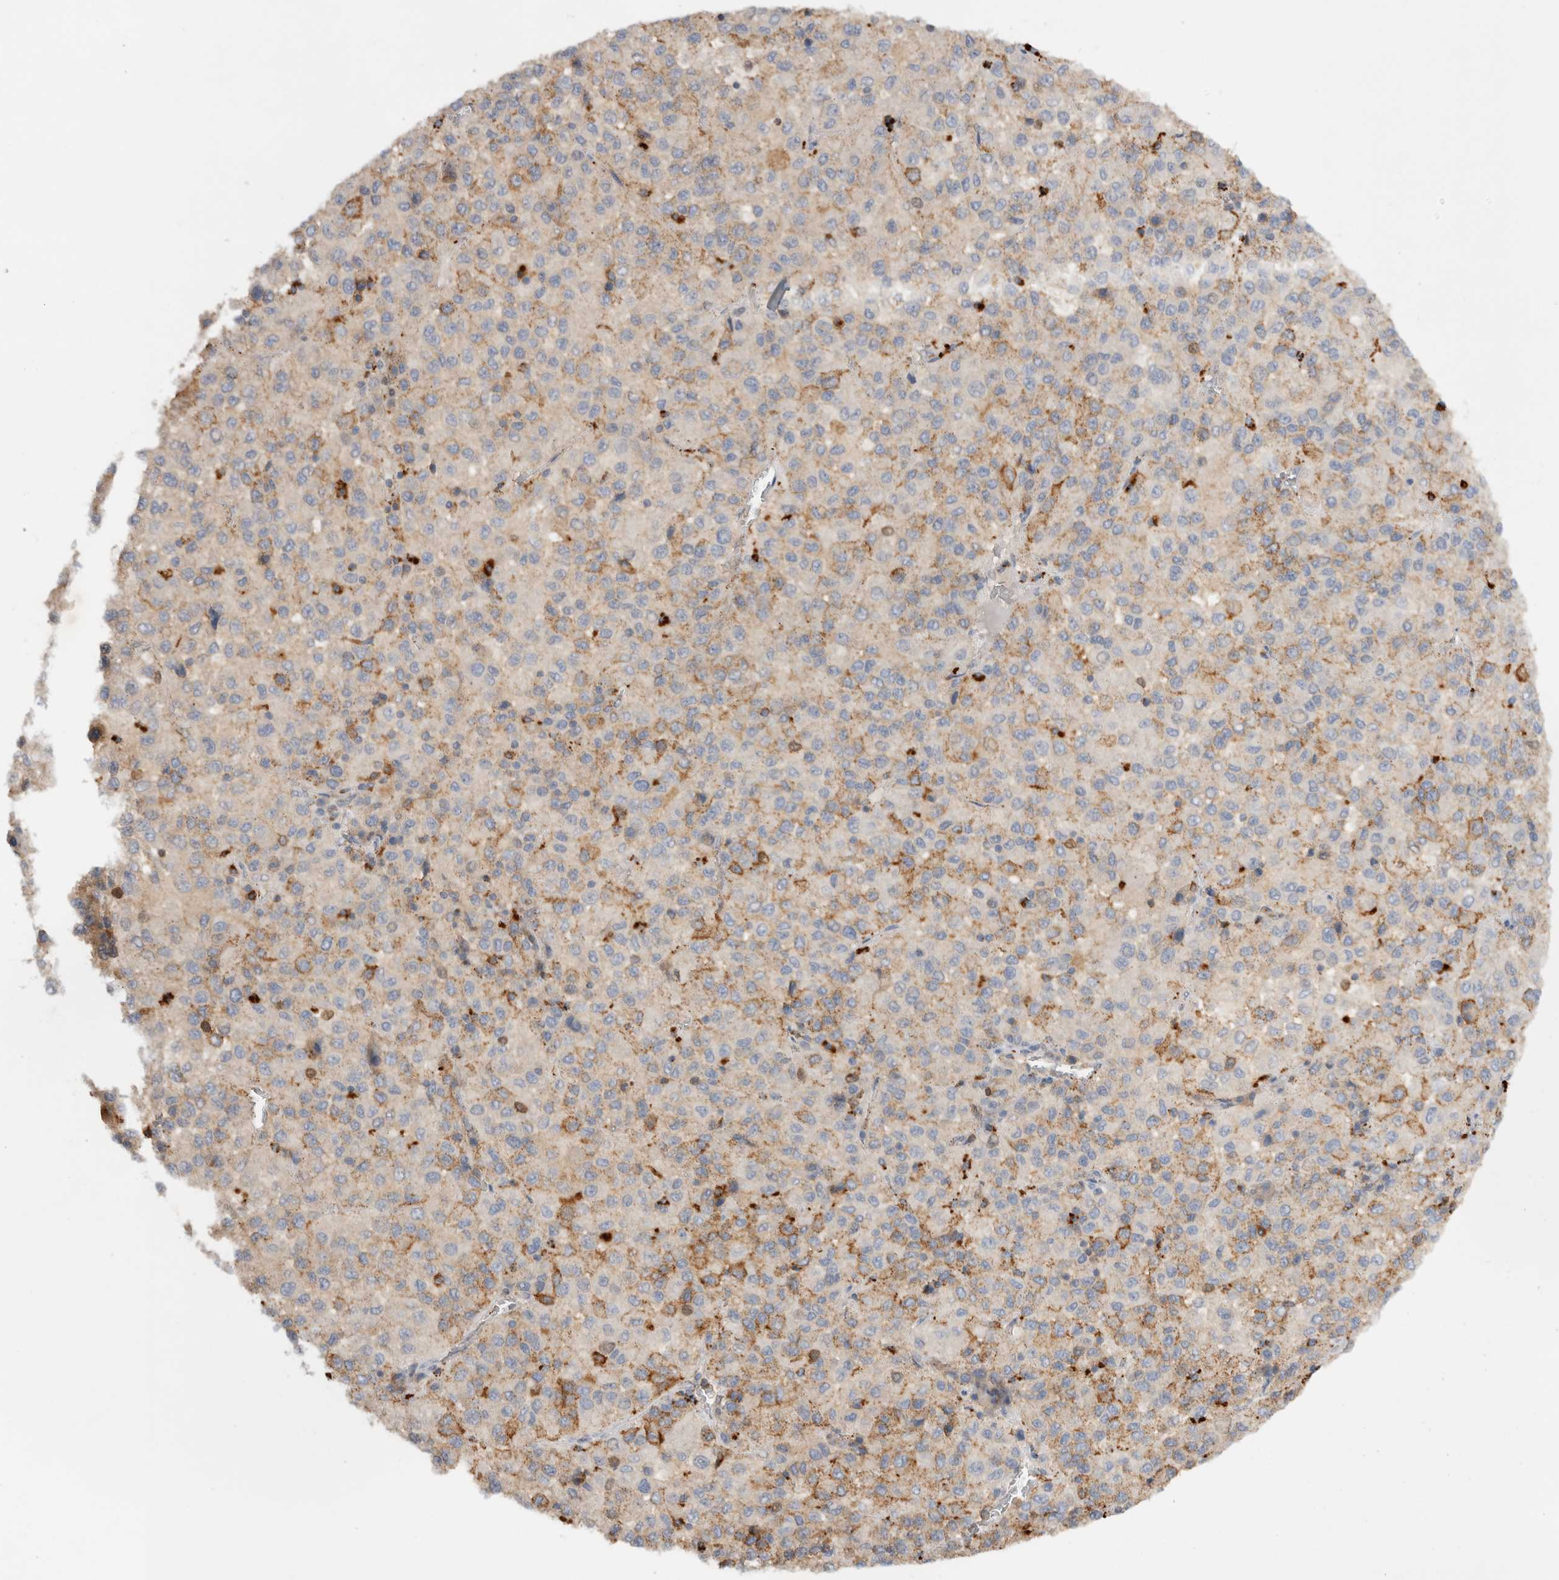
{"staining": {"intensity": "moderate", "quantity": "<25%", "location": "cytoplasmic/membranous"}, "tissue": "melanoma", "cell_type": "Tumor cells", "image_type": "cancer", "snomed": [{"axis": "morphology", "description": "Malignant melanoma, Metastatic site"}, {"axis": "topography", "description": "Lung"}], "caption": "About <25% of tumor cells in malignant melanoma (metastatic site) display moderate cytoplasmic/membranous protein staining as visualized by brown immunohistochemical staining.", "gene": "GNS", "patient": {"sex": "male", "age": 64}}